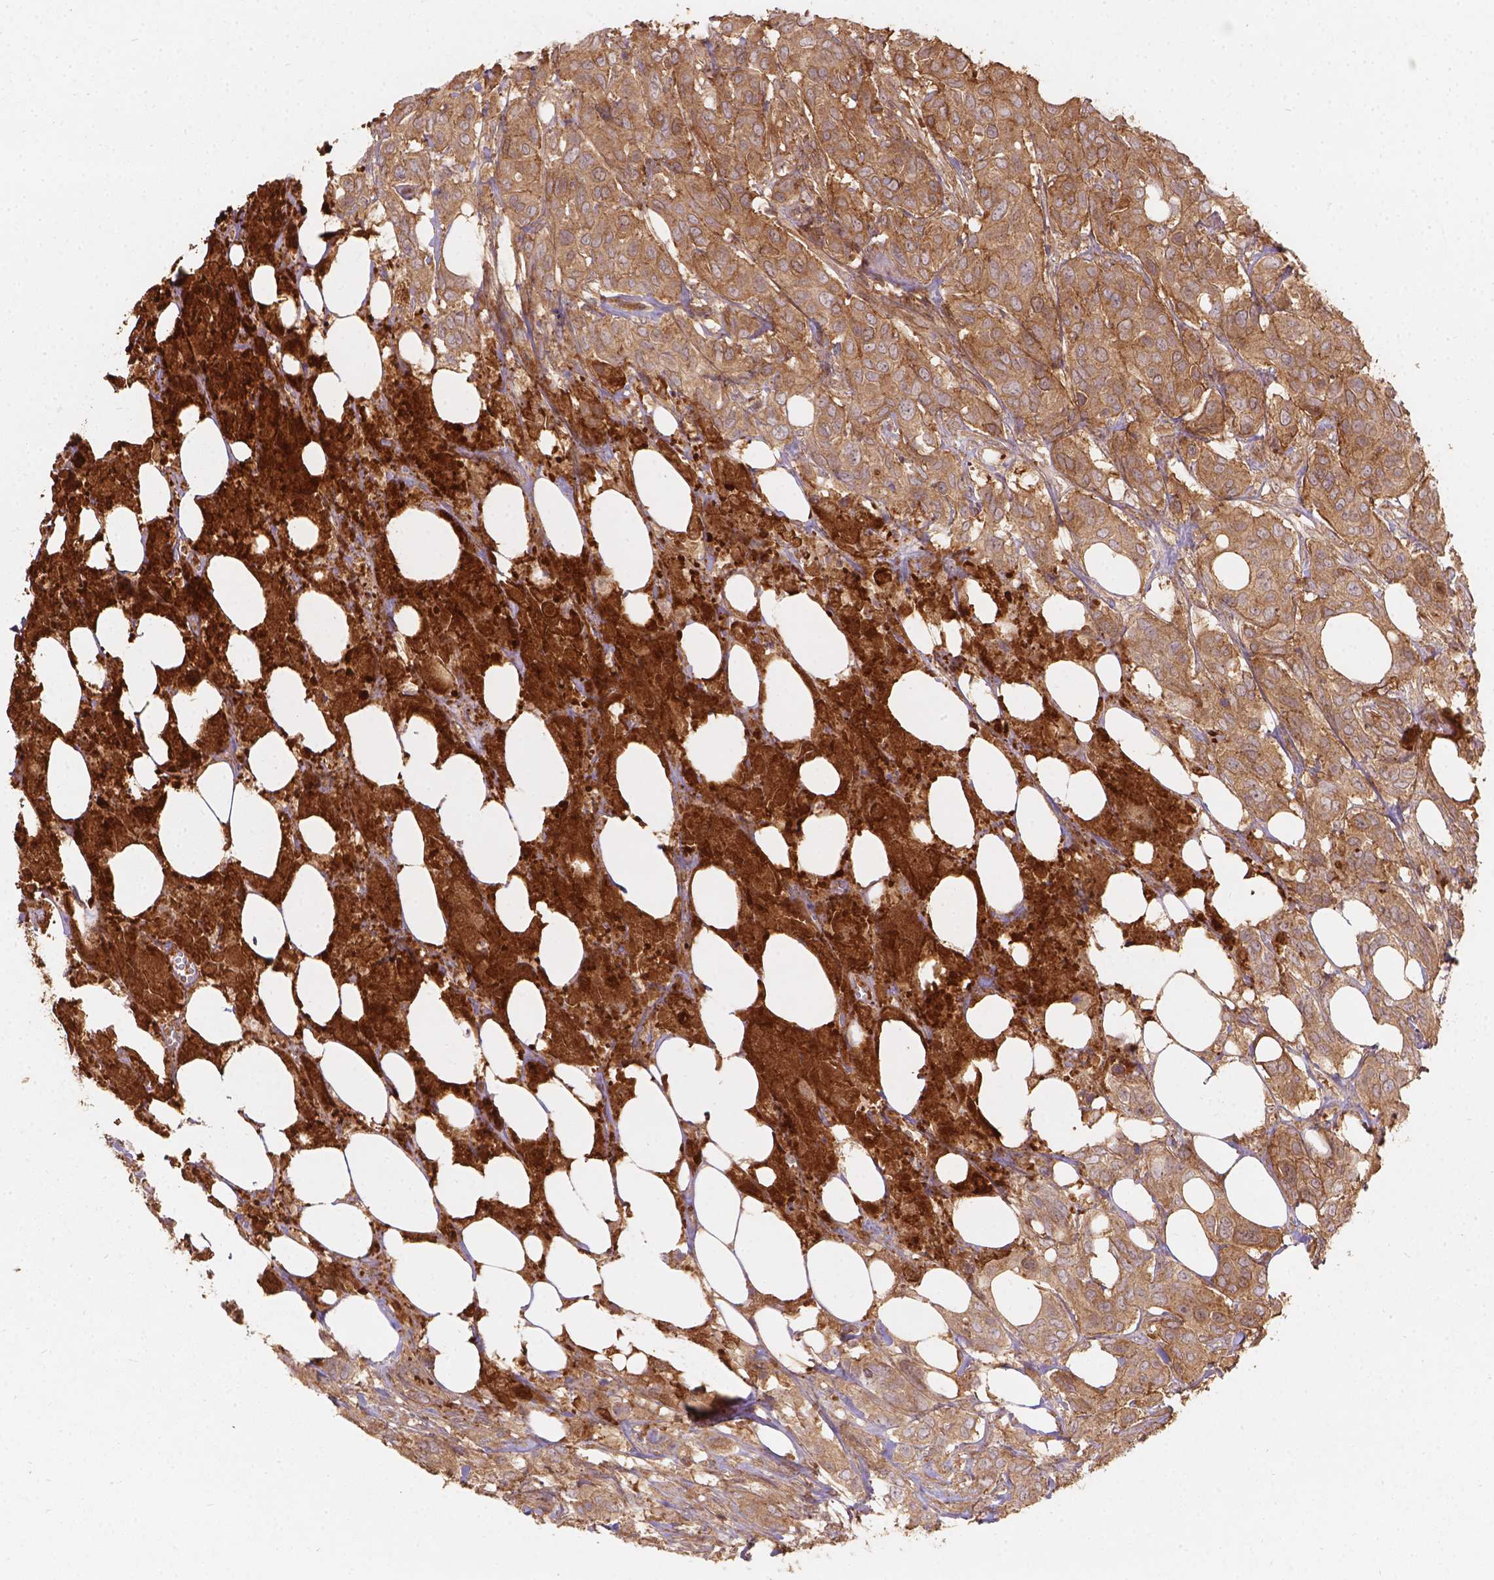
{"staining": {"intensity": "moderate", "quantity": ">75%", "location": "cytoplasmic/membranous"}, "tissue": "urothelial cancer", "cell_type": "Tumor cells", "image_type": "cancer", "snomed": [{"axis": "morphology", "description": "Urothelial carcinoma, NOS"}, {"axis": "morphology", "description": "Urothelial carcinoma, High grade"}, {"axis": "topography", "description": "Urinary bladder"}], "caption": "This histopathology image shows transitional cell carcinoma stained with immunohistochemistry (IHC) to label a protein in brown. The cytoplasmic/membranous of tumor cells show moderate positivity for the protein. Nuclei are counter-stained blue.", "gene": "XPR1", "patient": {"sex": "male", "age": 63}}